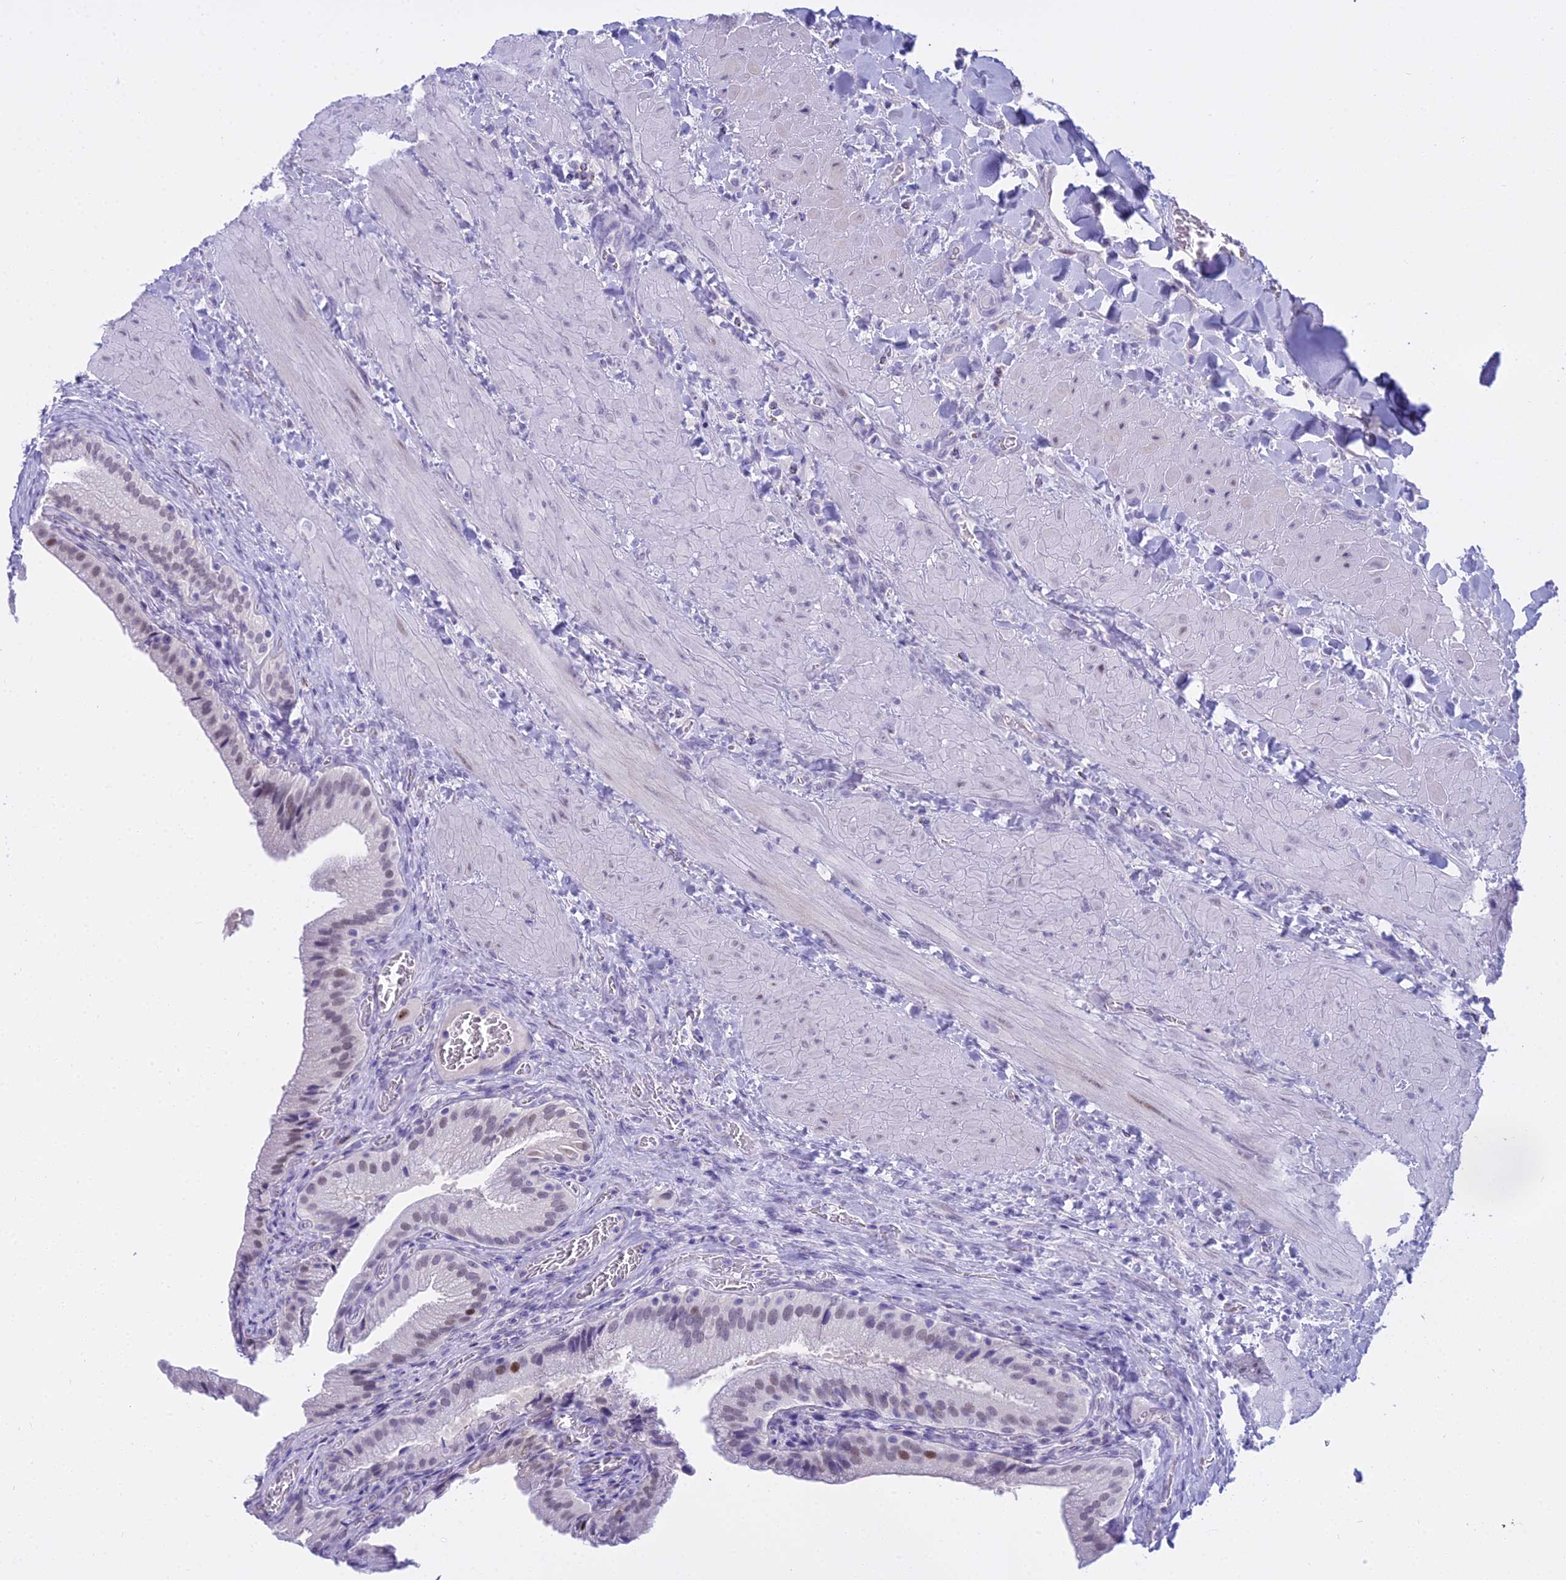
{"staining": {"intensity": "strong", "quantity": "25%-75%", "location": "cytoplasmic/membranous"}, "tissue": "gallbladder", "cell_type": "Glandular cells", "image_type": "normal", "snomed": [{"axis": "morphology", "description": "Normal tissue, NOS"}, {"axis": "topography", "description": "Gallbladder"}], "caption": "Immunohistochemistry (IHC) photomicrograph of normal gallbladder: human gallbladder stained using IHC exhibits high levels of strong protein expression localized specifically in the cytoplasmic/membranous of glandular cells, appearing as a cytoplasmic/membranous brown color.", "gene": "OSTN", "patient": {"sex": "male", "age": 24}}